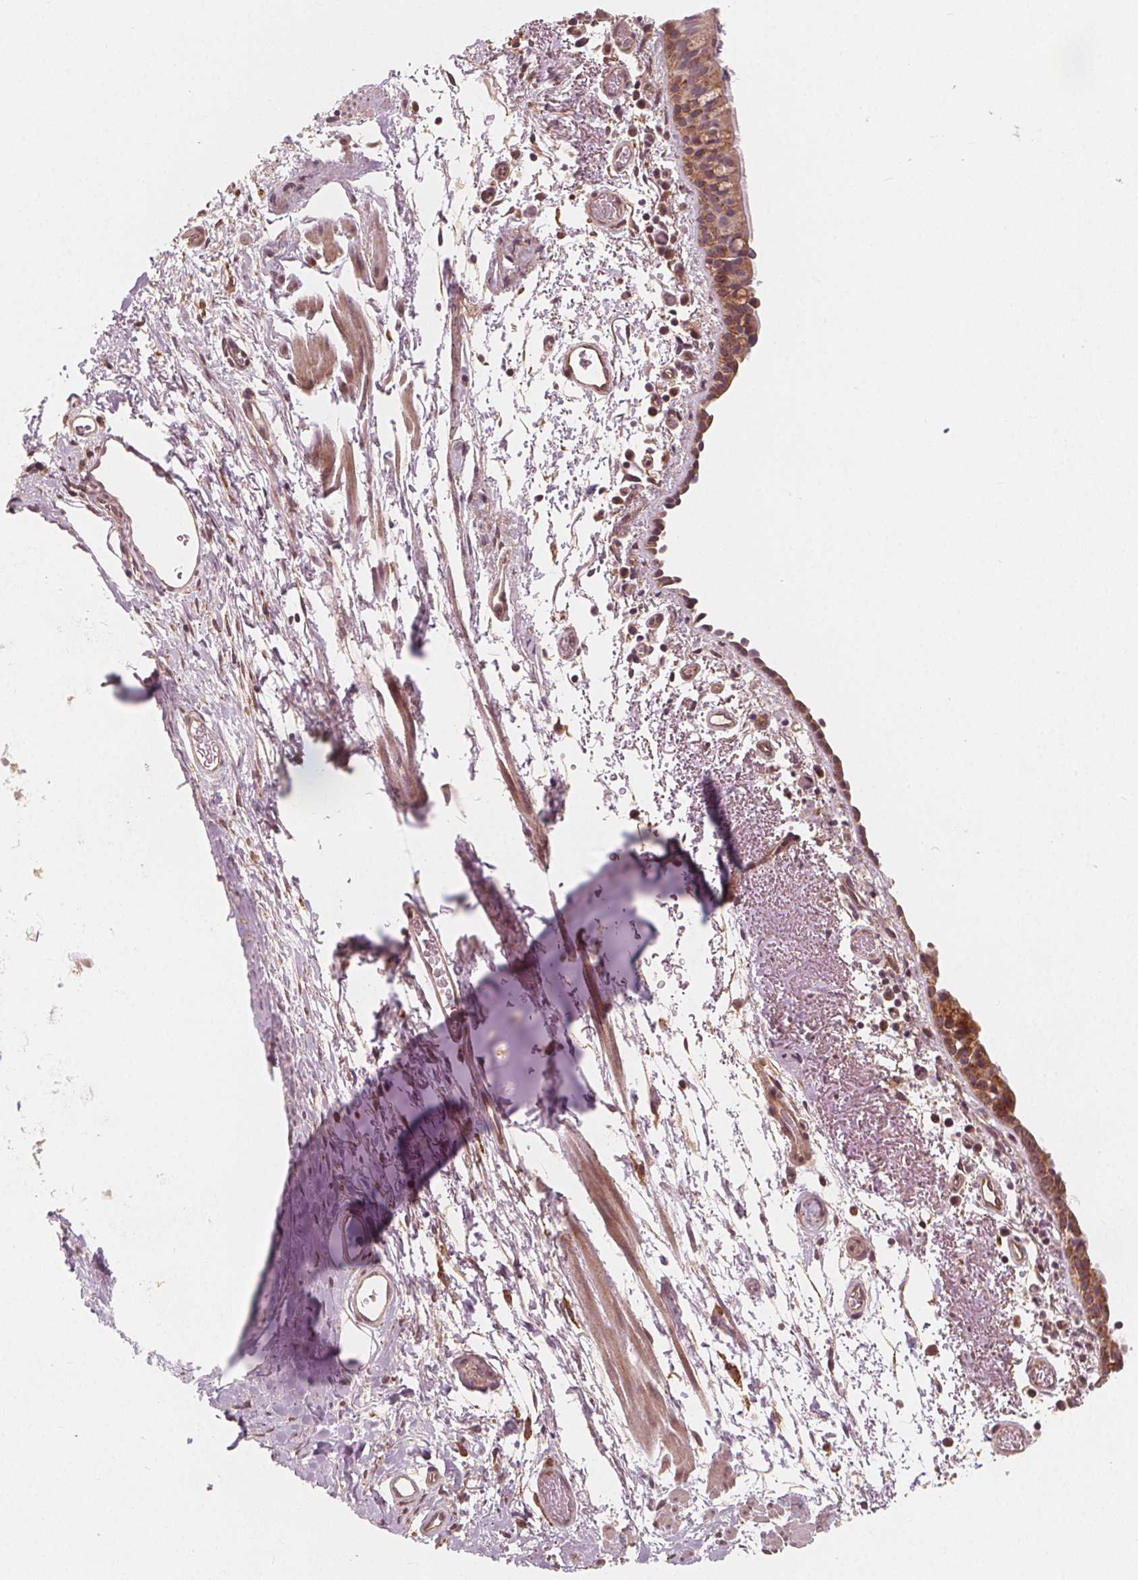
{"staining": {"intensity": "moderate", "quantity": "25%-75%", "location": "cytoplasmic/membranous"}, "tissue": "bronchus", "cell_type": "Respiratory epithelial cells", "image_type": "normal", "snomed": [{"axis": "morphology", "description": "Normal tissue, NOS"}, {"axis": "morphology", "description": "Adenocarcinoma, NOS"}, {"axis": "topography", "description": "Bronchus"}], "caption": "Normal bronchus was stained to show a protein in brown. There is medium levels of moderate cytoplasmic/membranous expression in about 25%-75% of respiratory epithelial cells.", "gene": "SNX12", "patient": {"sex": "male", "age": 68}}